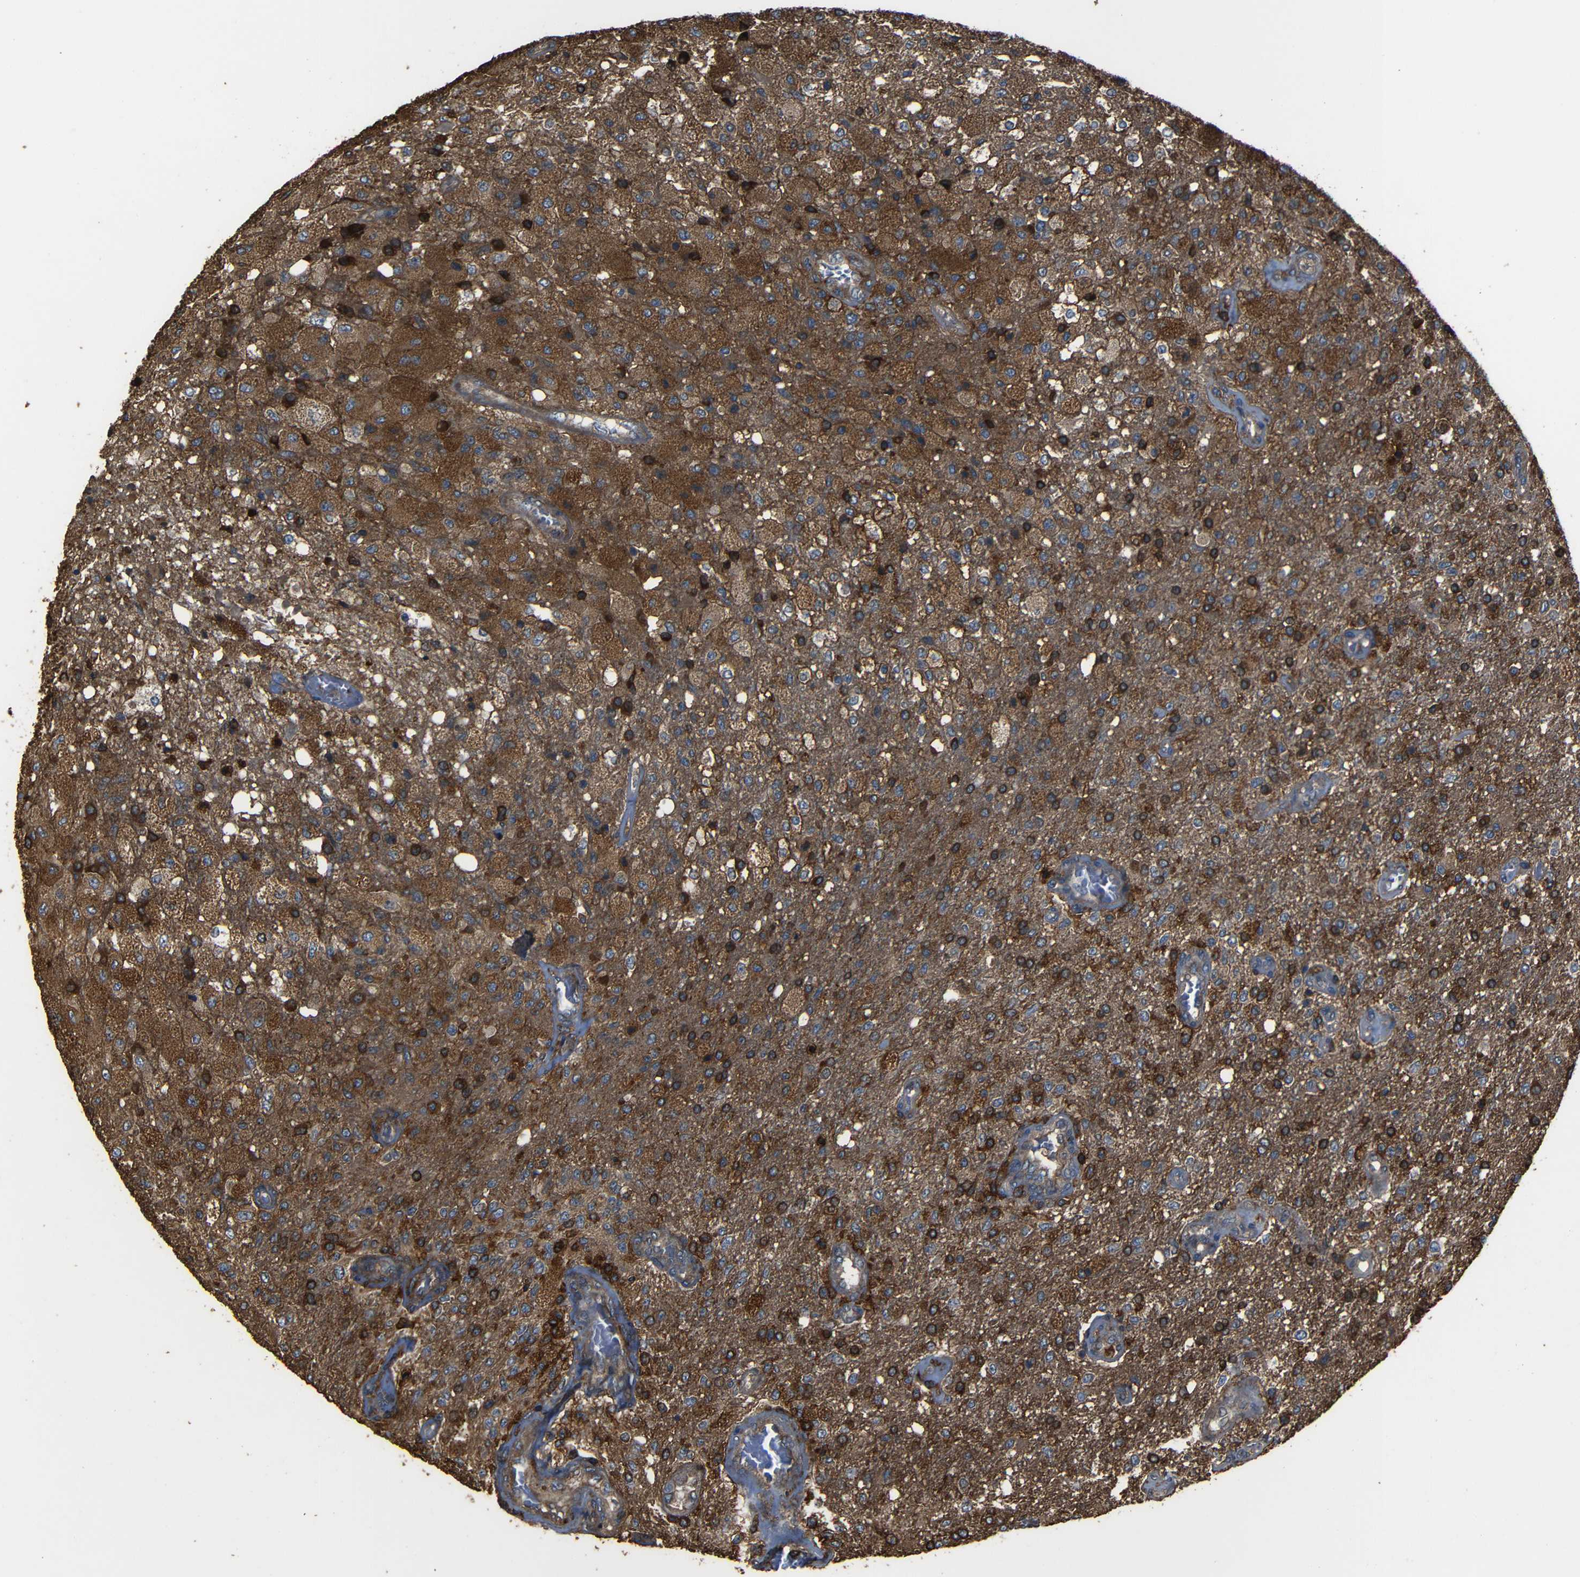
{"staining": {"intensity": "moderate", "quantity": ">75%", "location": "cytoplasmic/membranous"}, "tissue": "glioma", "cell_type": "Tumor cells", "image_type": "cancer", "snomed": [{"axis": "morphology", "description": "Normal tissue, NOS"}, {"axis": "morphology", "description": "Glioma, malignant, High grade"}, {"axis": "topography", "description": "Cerebral cortex"}], "caption": "This image displays immunohistochemistry staining of human glioma, with medium moderate cytoplasmic/membranous staining in approximately >75% of tumor cells.", "gene": "ADGRE5", "patient": {"sex": "male", "age": 77}}